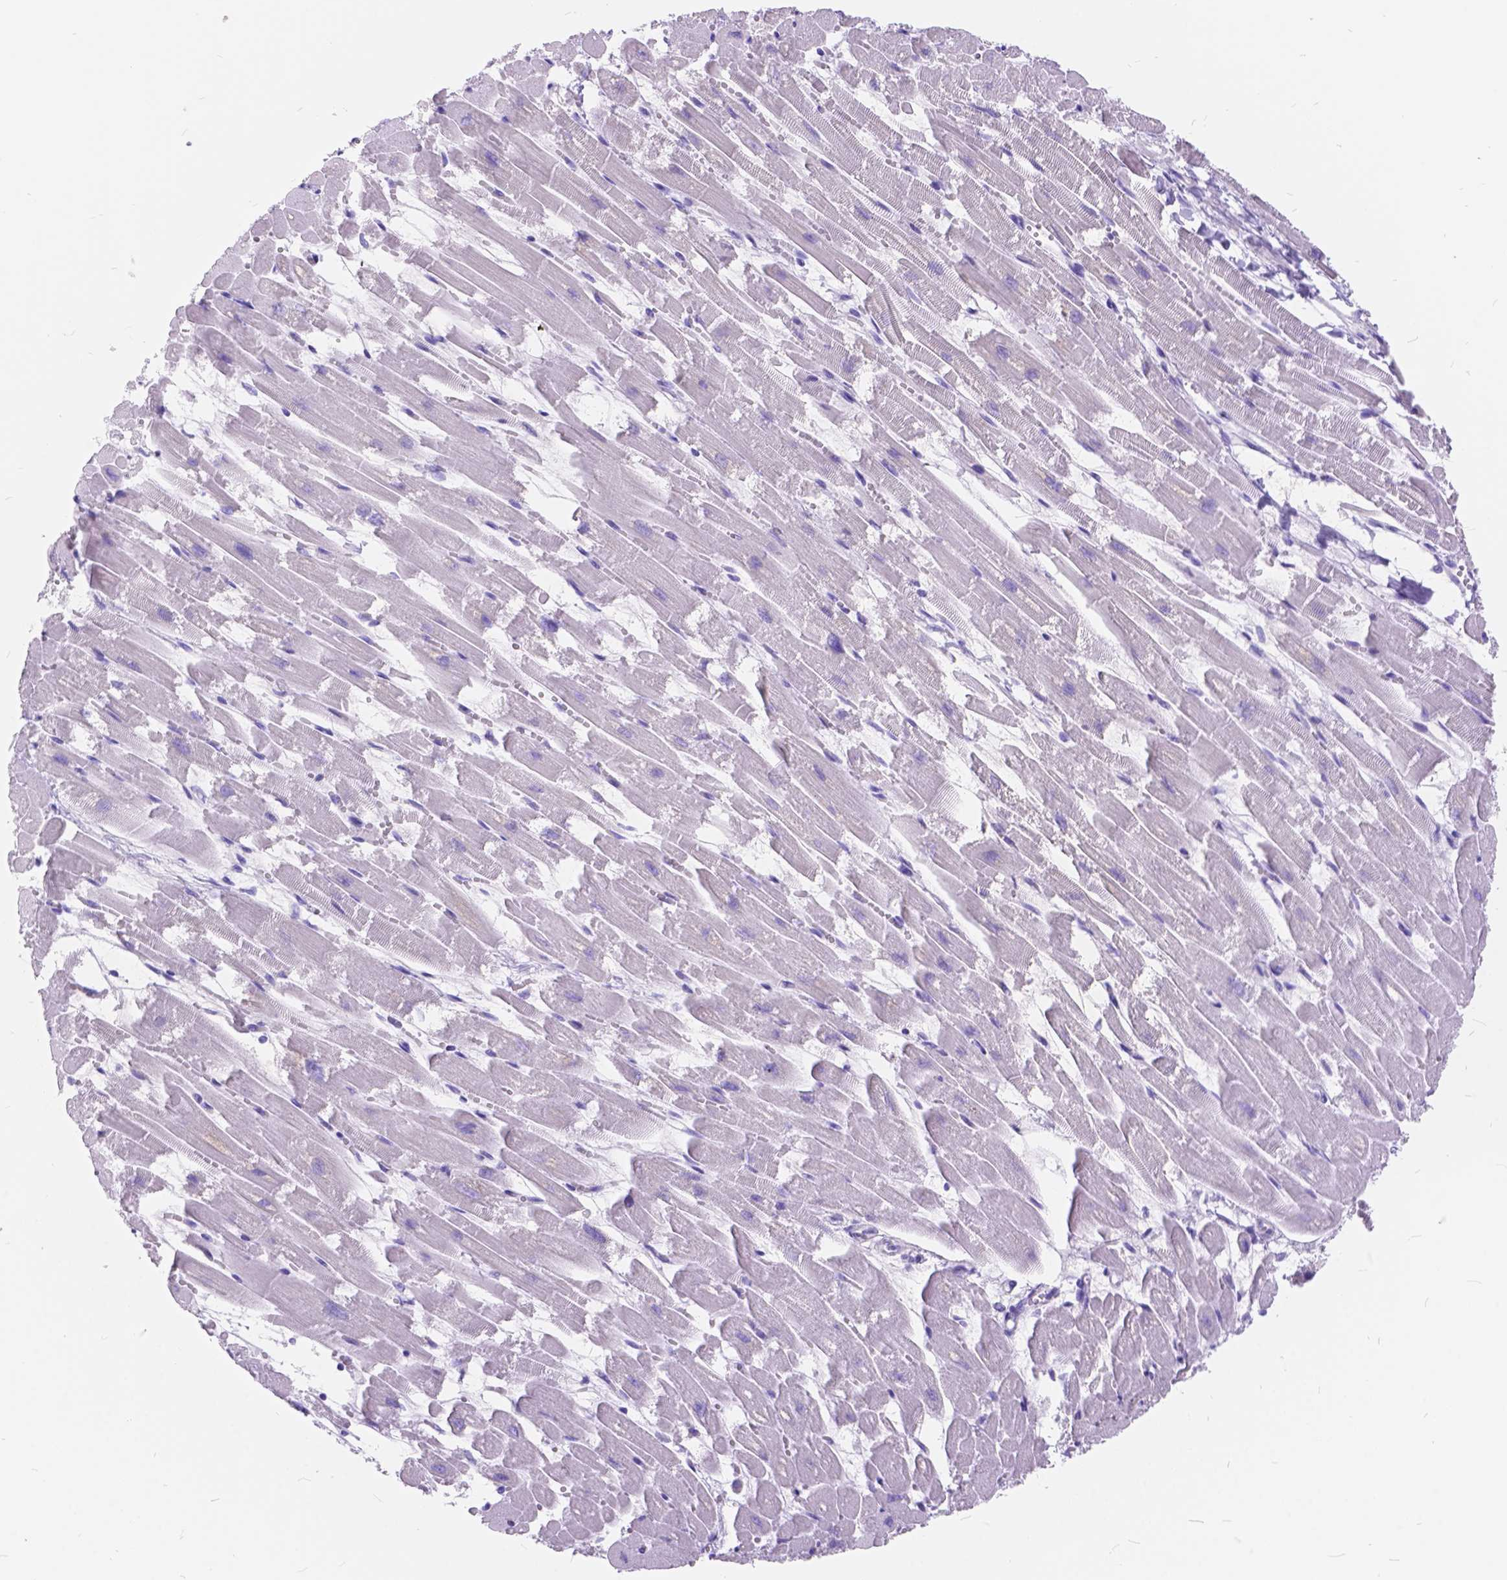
{"staining": {"intensity": "negative", "quantity": "none", "location": "none"}, "tissue": "heart muscle", "cell_type": "Cardiomyocytes", "image_type": "normal", "snomed": [{"axis": "morphology", "description": "Normal tissue, NOS"}, {"axis": "topography", "description": "Heart"}], "caption": "An immunohistochemistry micrograph of unremarkable heart muscle is shown. There is no staining in cardiomyocytes of heart muscle.", "gene": "FOXL2", "patient": {"sex": "female", "age": 52}}